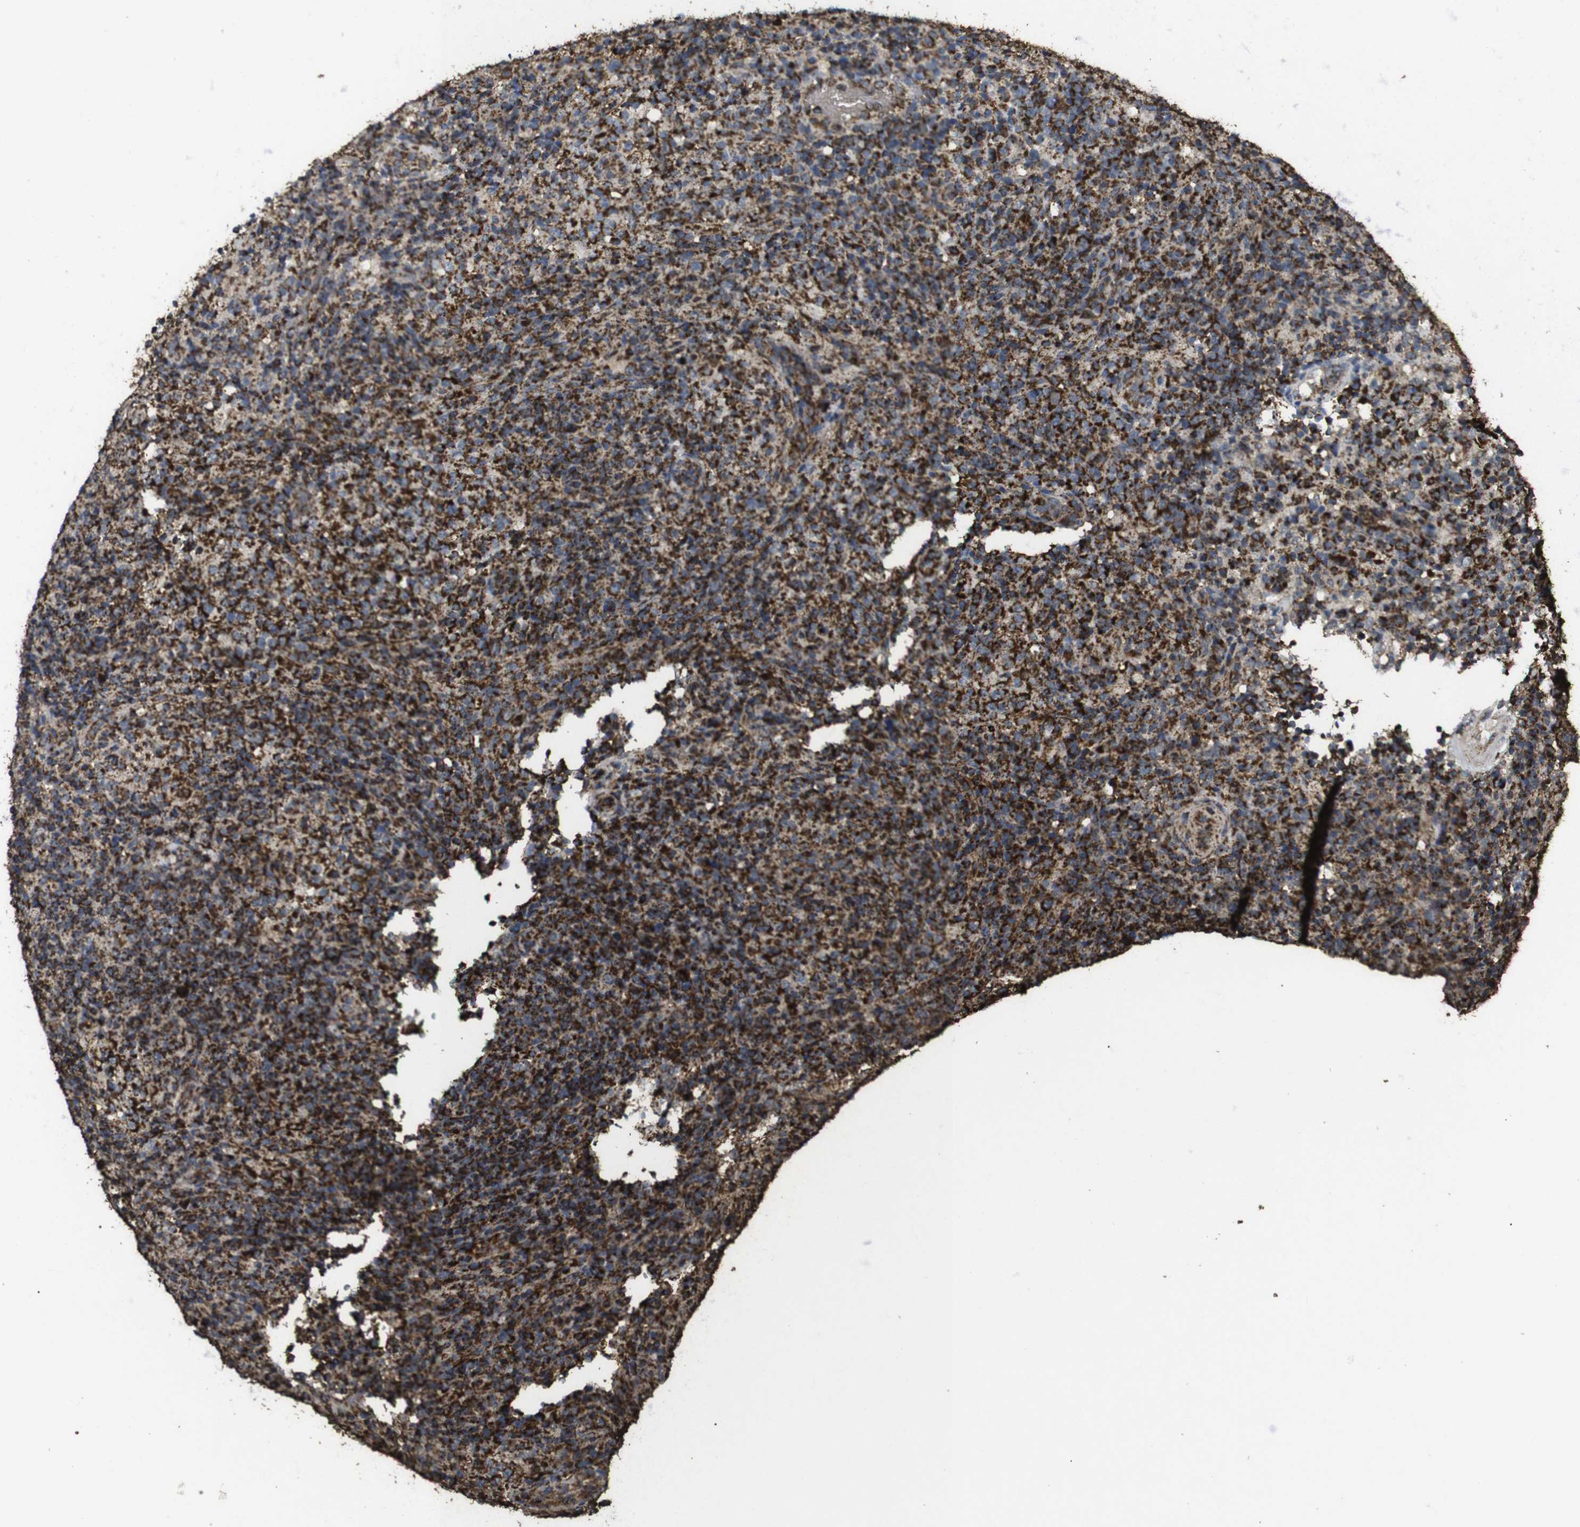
{"staining": {"intensity": "strong", "quantity": ">75%", "location": "cytoplasmic/membranous"}, "tissue": "lymphoma", "cell_type": "Tumor cells", "image_type": "cancer", "snomed": [{"axis": "morphology", "description": "Malignant lymphoma, non-Hodgkin's type, High grade"}, {"axis": "topography", "description": "Lymph node"}], "caption": "IHC staining of malignant lymphoma, non-Hodgkin's type (high-grade), which displays high levels of strong cytoplasmic/membranous positivity in approximately >75% of tumor cells indicating strong cytoplasmic/membranous protein staining. The staining was performed using DAB (3,3'-diaminobenzidine) (brown) for protein detection and nuclei were counterstained in hematoxylin (blue).", "gene": "ATP5F1A", "patient": {"sex": "female", "age": 76}}